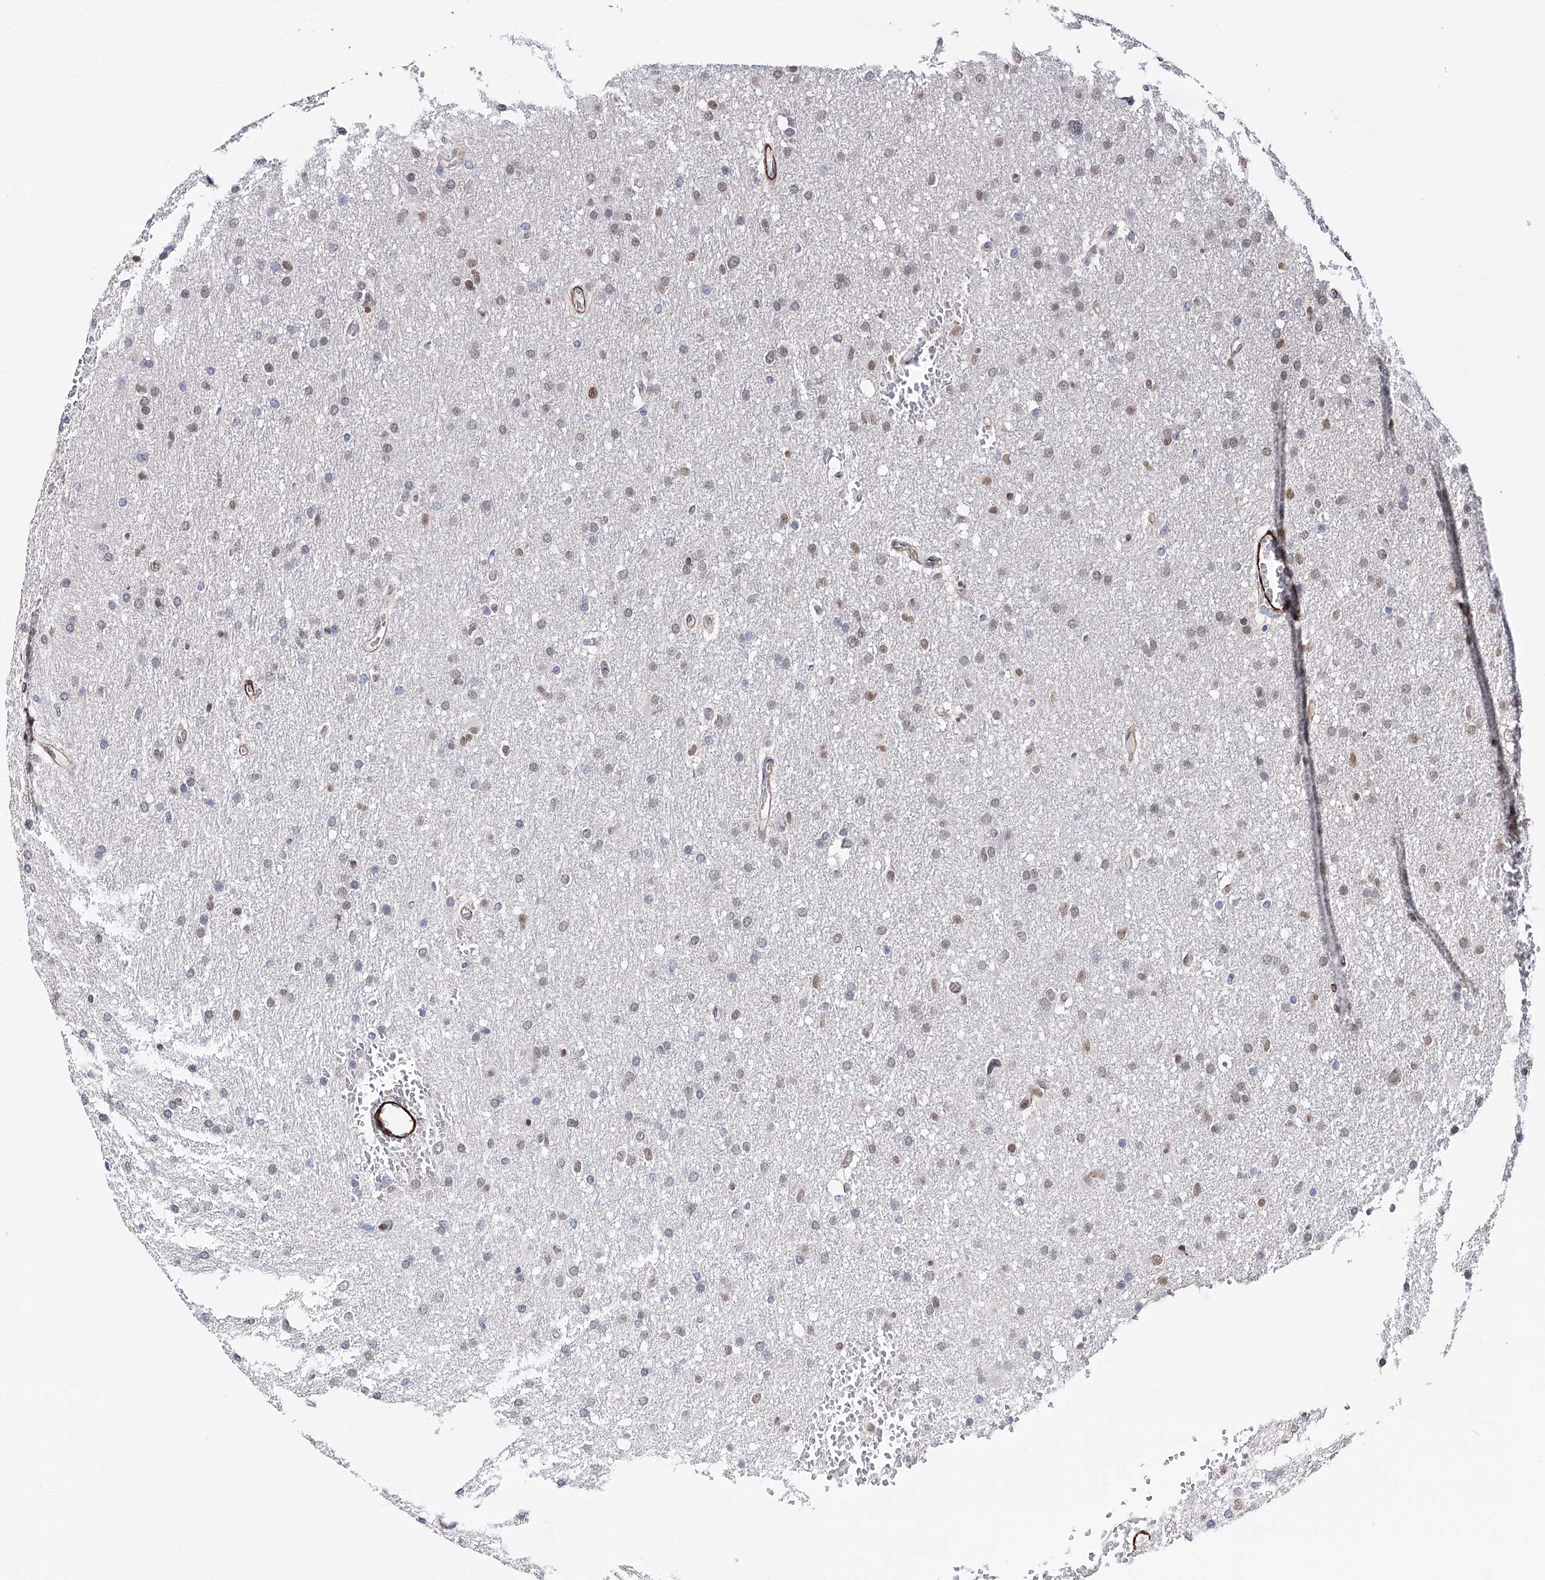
{"staining": {"intensity": "moderate", "quantity": "<25%", "location": "nuclear"}, "tissue": "glioma", "cell_type": "Tumor cells", "image_type": "cancer", "snomed": [{"axis": "morphology", "description": "Glioma, malignant, High grade"}, {"axis": "topography", "description": "Cerebral cortex"}], "caption": "Human glioma stained for a protein (brown) displays moderate nuclear positive staining in about <25% of tumor cells.", "gene": "CFAP46", "patient": {"sex": "female", "age": 36}}